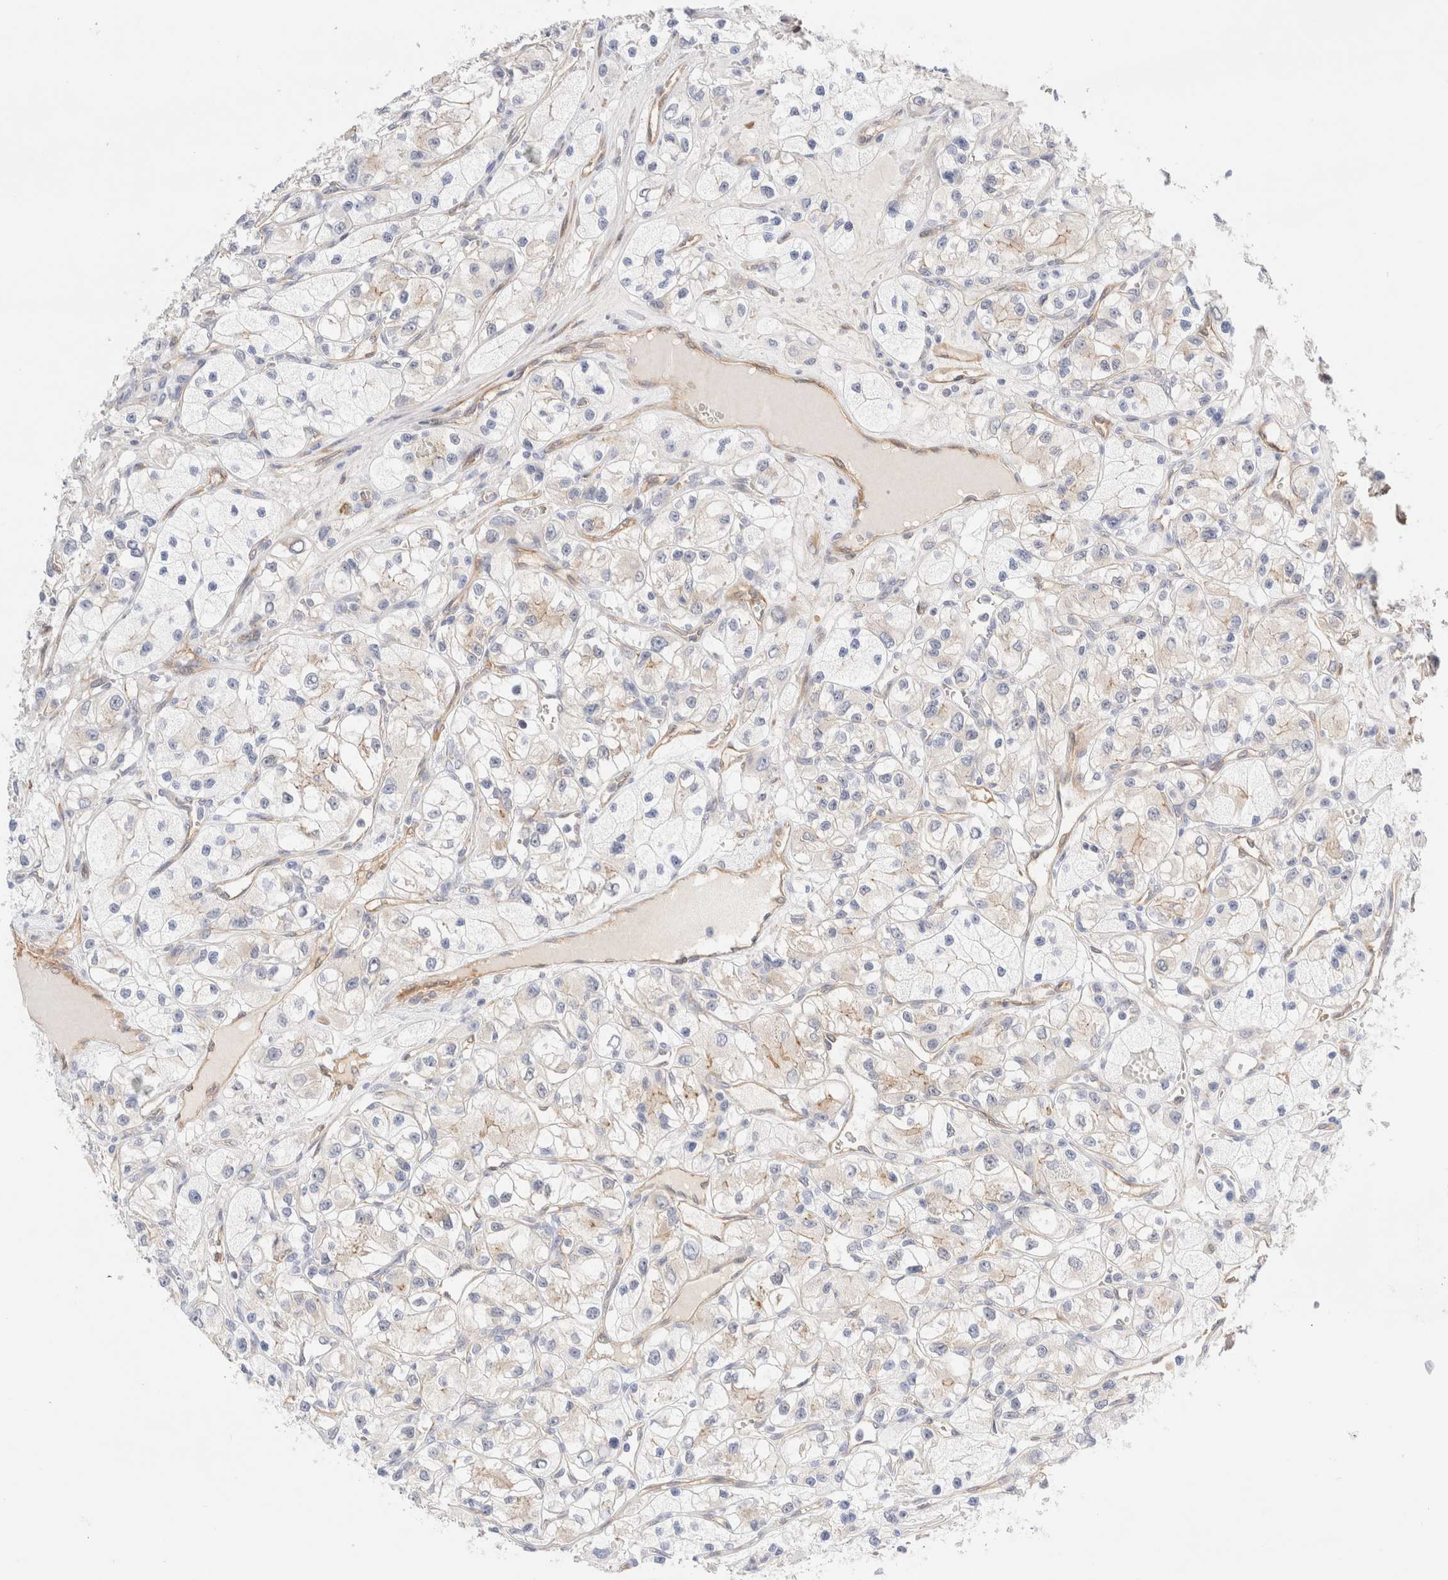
{"staining": {"intensity": "weak", "quantity": "<25%", "location": "cytoplasmic/membranous"}, "tissue": "renal cancer", "cell_type": "Tumor cells", "image_type": "cancer", "snomed": [{"axis": "morphology", "description": "Adenocarcinoma, NOS"}, {"axis": "topography", "description": "Kidney"}], "caption": "An immunohistochemistry (IHC) image of adenocarcinoma (renal) is shown. There is no staining in tumor cells of adenocarcinoma (renal).", "gene": "LMCD1", "patient": {"sex": "female", "age": 57}}